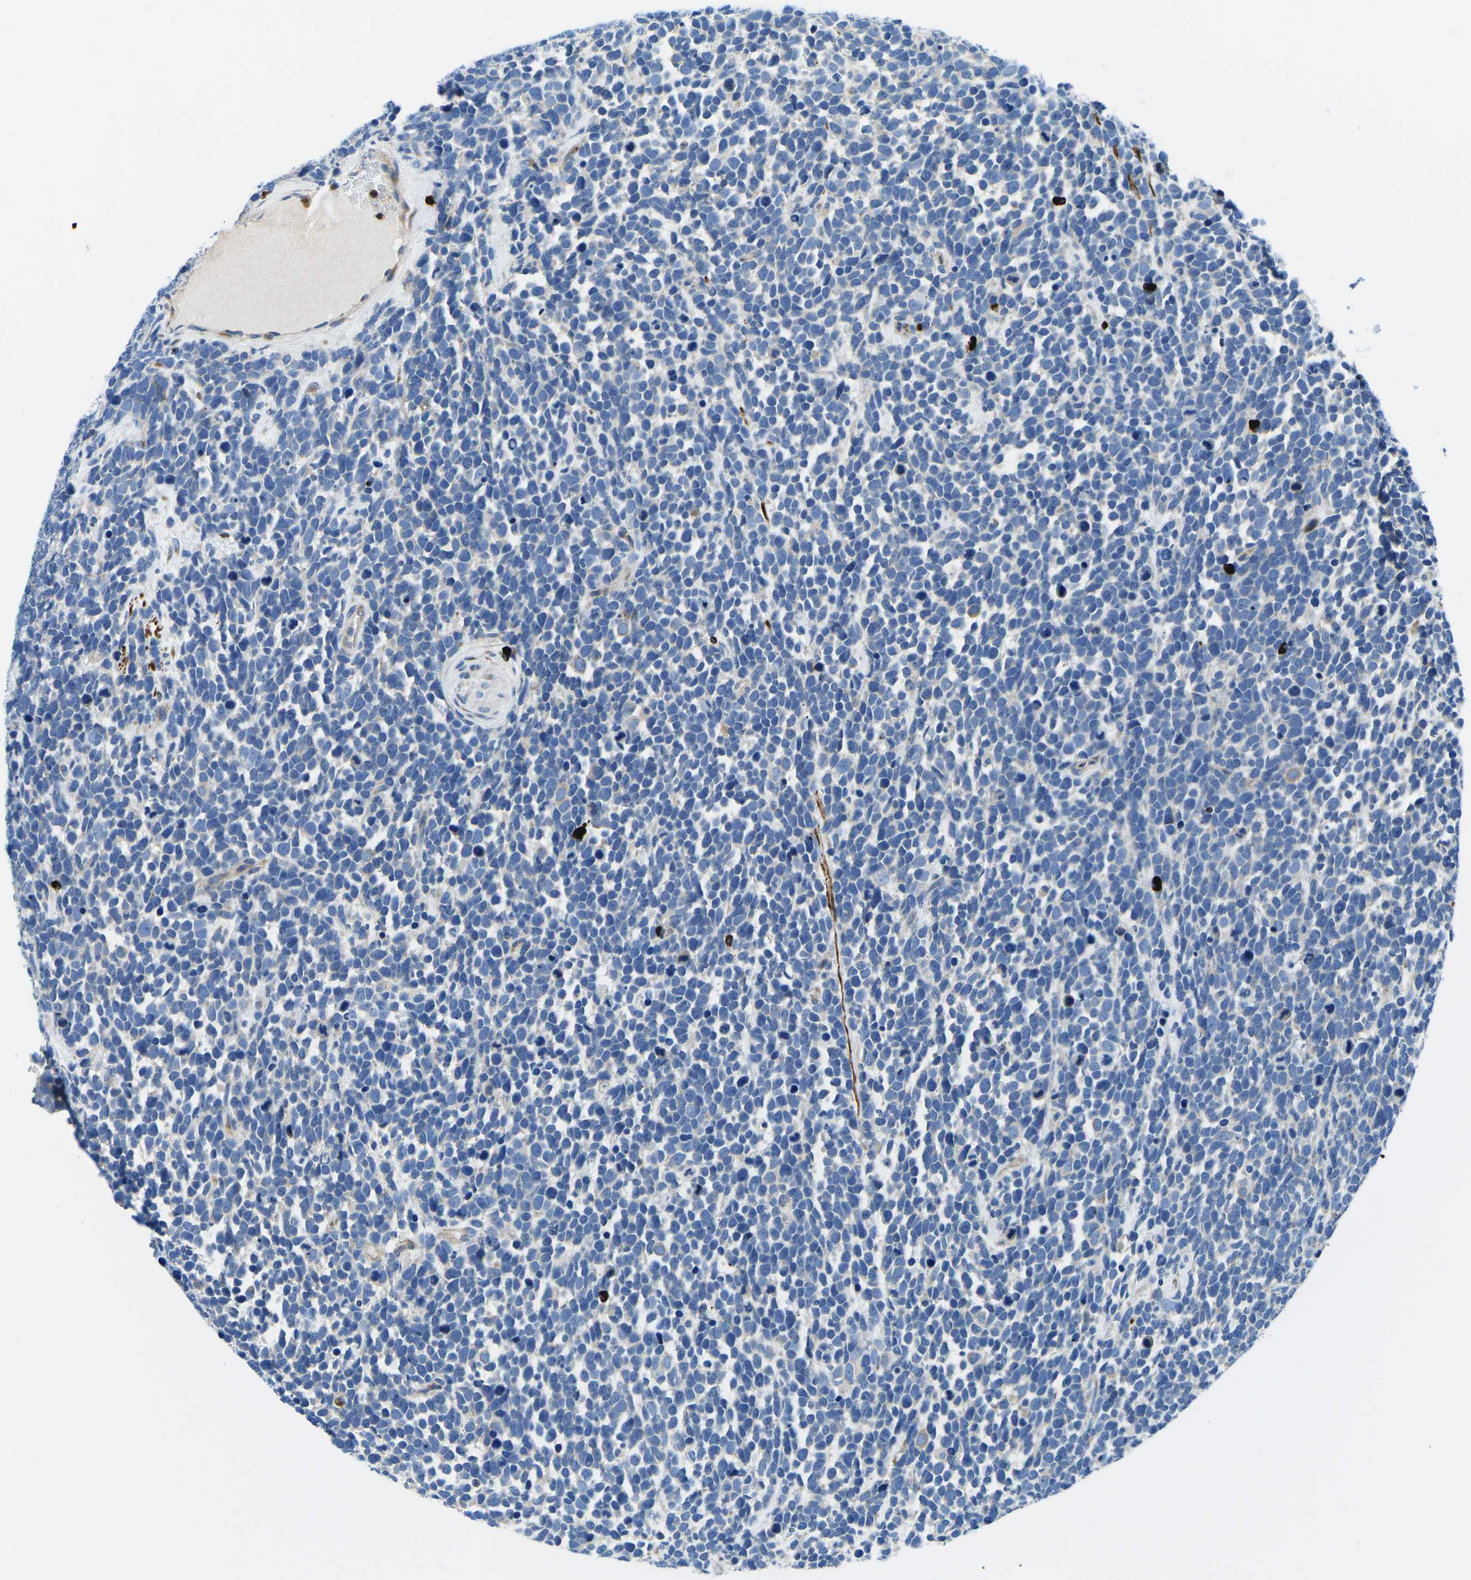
{"staining": {"intensity": "negative", "quantity": "none", "location": "none"}, "tissue": "urothelial cancer", "cell_type": "Tumor cells", "image_type": "cancer", "snomed": [{"axis": "morphology", "description": "Urothelial carcinoma, High grade"}, {"axis": "topography", "description": "Urinary bladder"}], "caption": "Urothelial cancer was stained to show a protein in brown. There is no significant positivity in tumor cells.", "gene": "MC4R", "patient": {"sex": "female", "age": 82}}